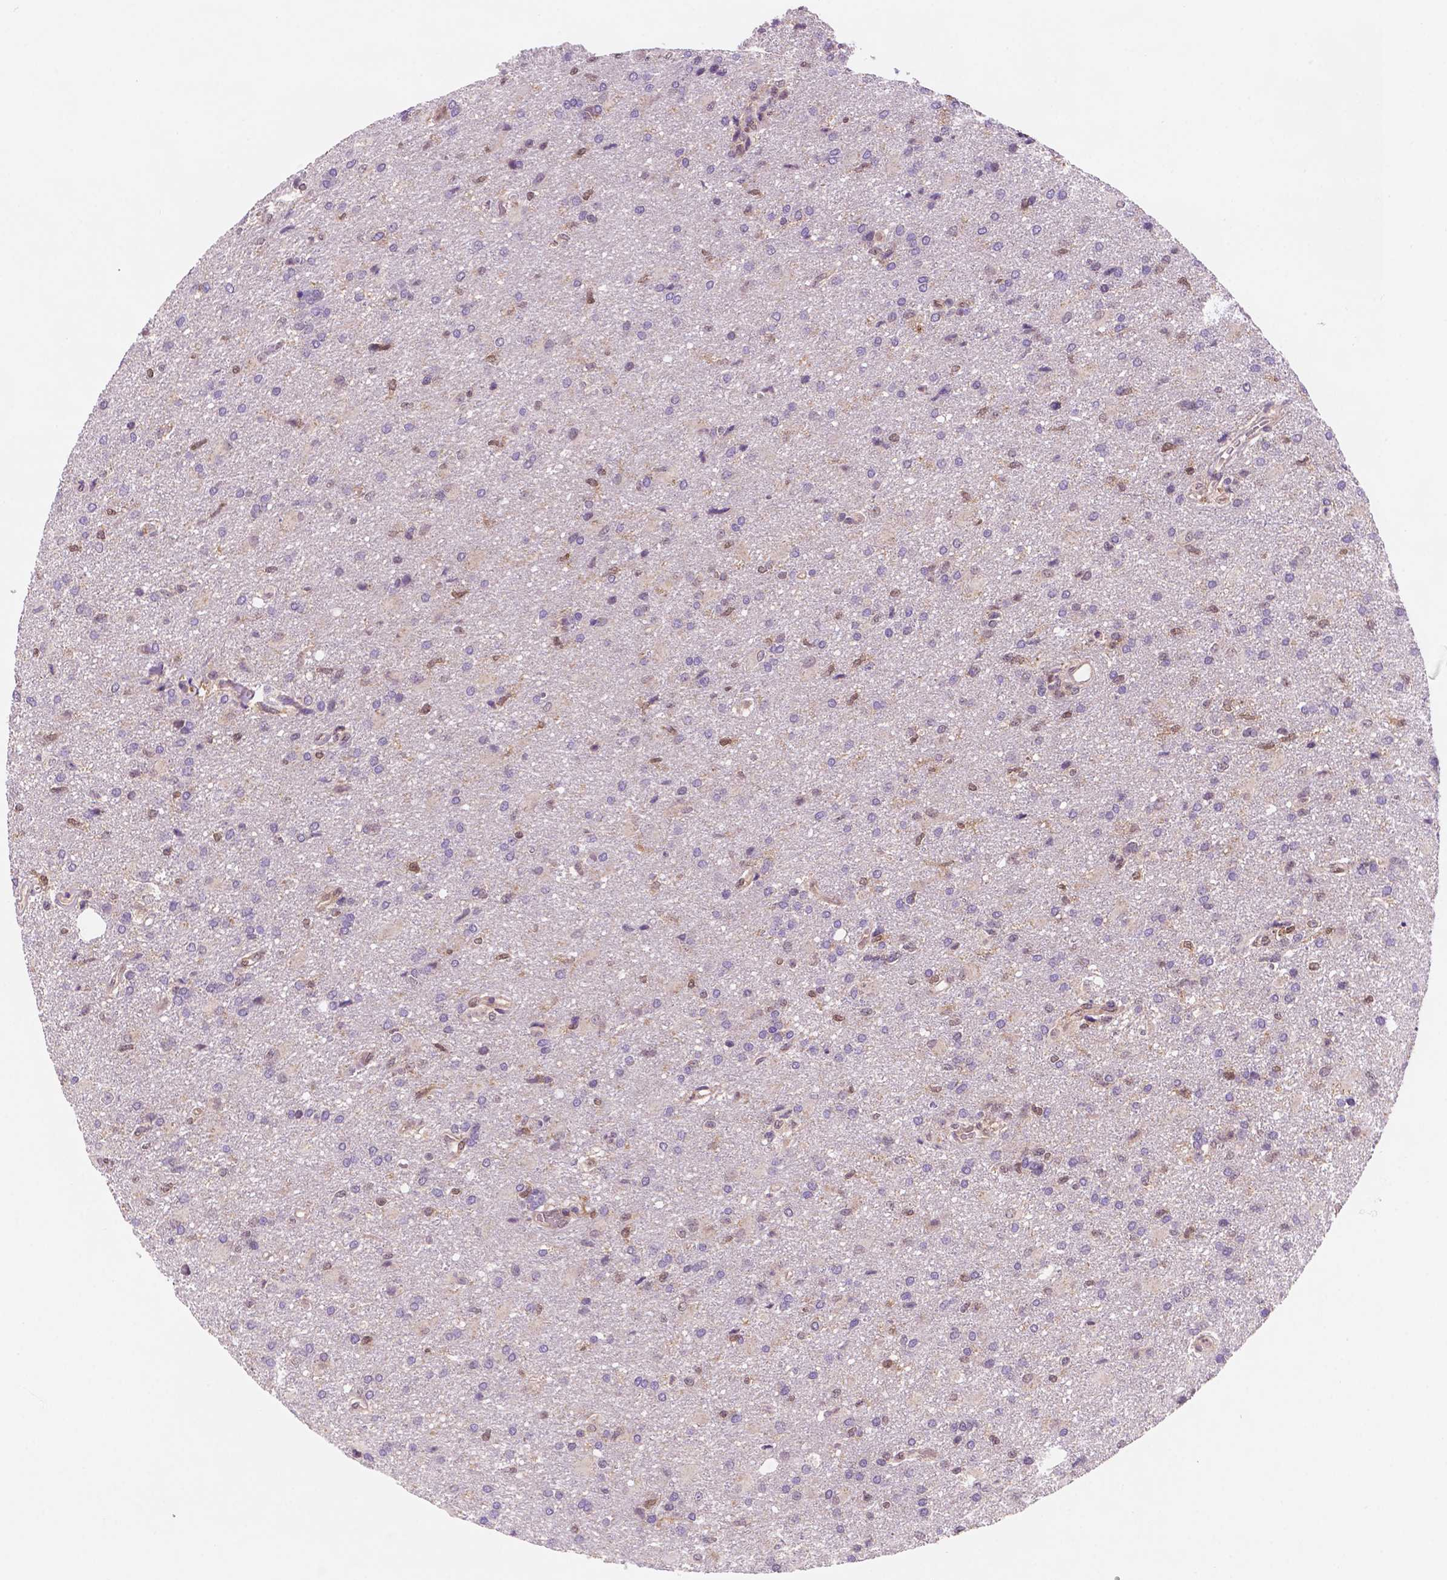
{"staining": {"intensity": "negative", "quantity": "none", "location": "none"}, "tissue": "glioma", "cell_type": "Tumor cells", "image_type": "cancer", "snomed": [{"axis": "morphology", "description": "Glioma, malignant, High grade"}, {"axis": "topography", "description": "Brain"}], "caption": "Tumor cells show no significant protein staining in glioma.", "gene": "UBE2L6", "patient": {"sex": "male", "age": 68}}